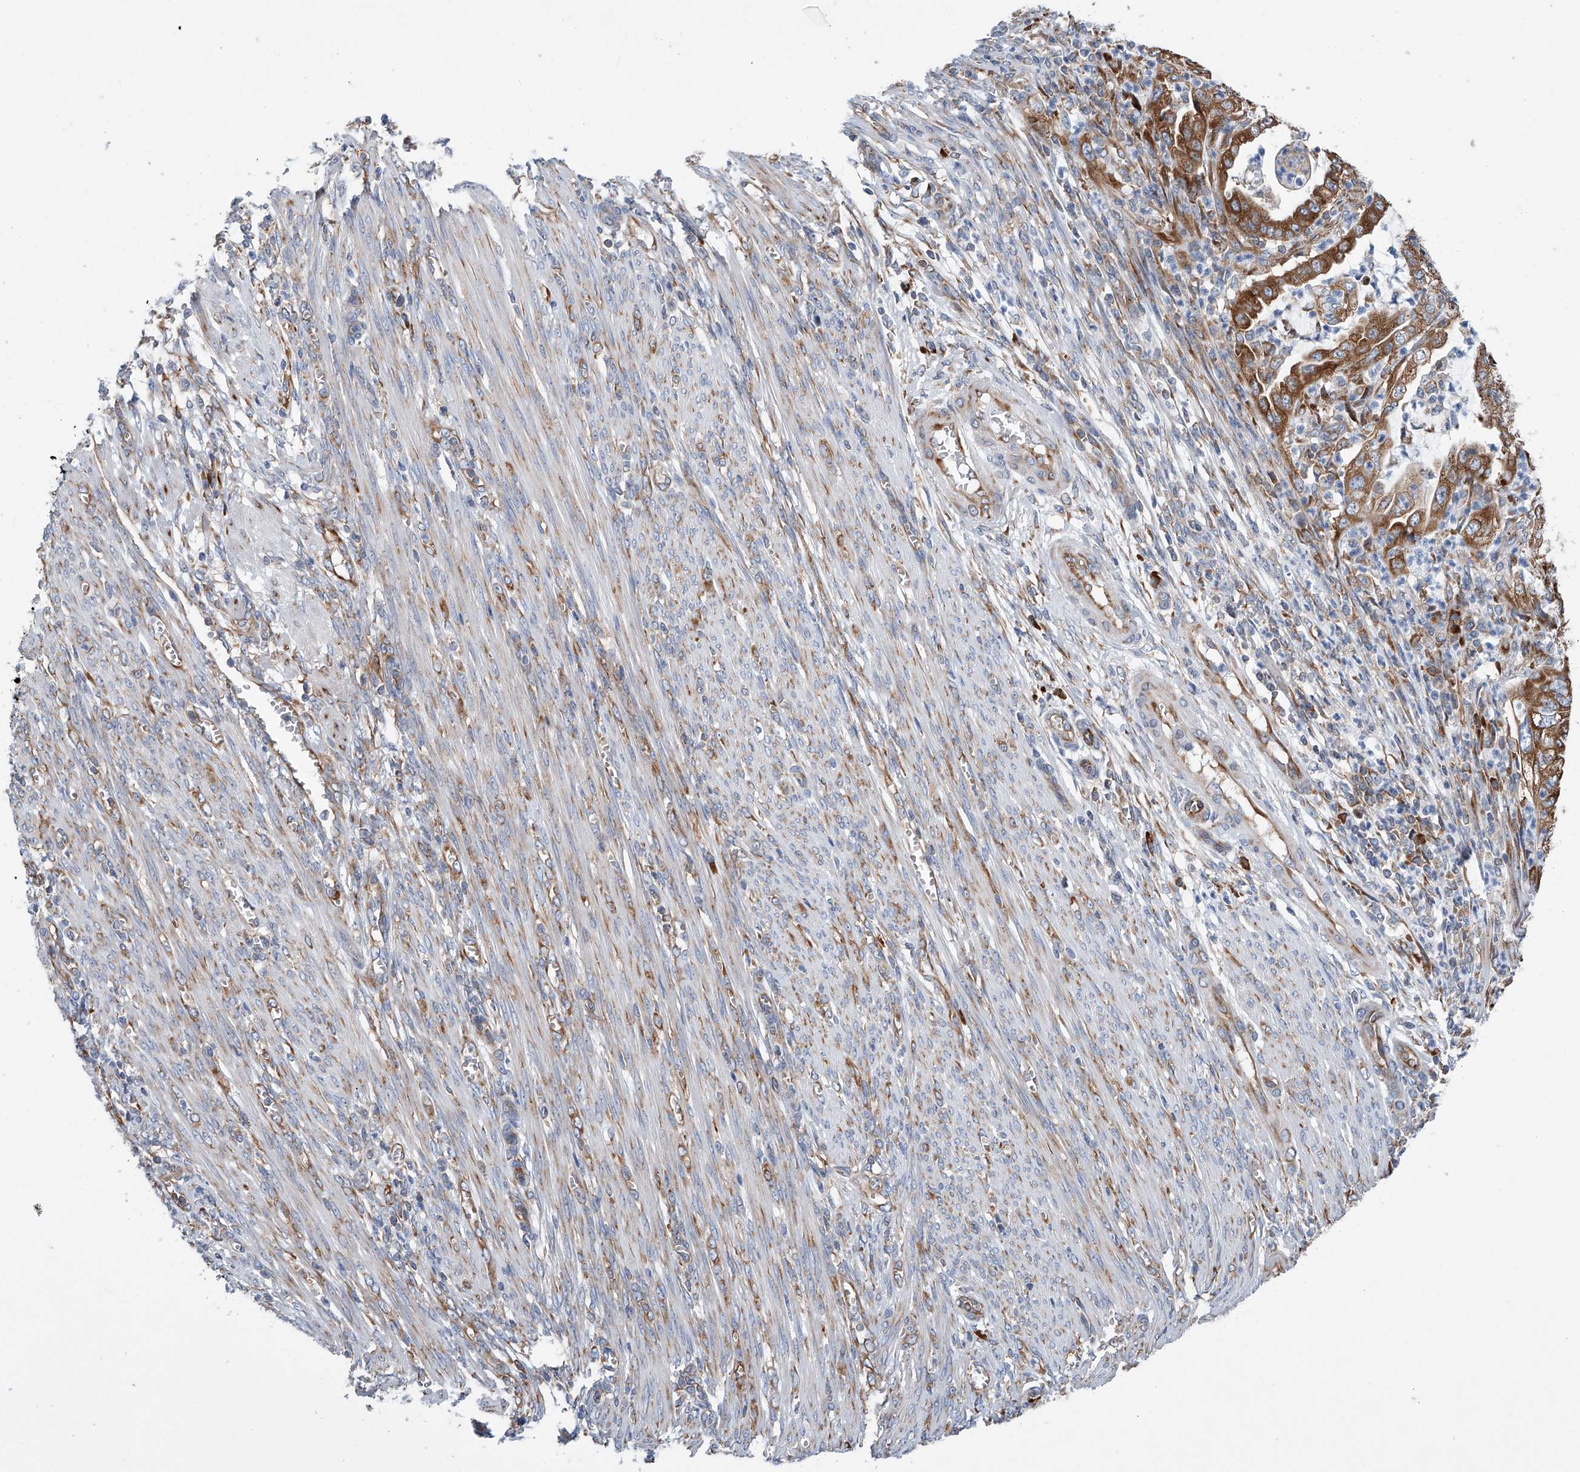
{"staining": {"intensity": "strong", "quantity": ">75%", "location": "cytoplasmic/membranous"}, "tissue": "endometrial cancer", "cell_type": "Tumor cells", "image_type": "cancer", "snomed": [{"axis": "morphology", "description": "Adenocarcinoma, NOS"}, {"axis": "topography", "description": "Endometrium"}], "caption": "IHC of endometrial cancer (adenocarcinoma) demonstrates high levels of strong cytoplasmic/membranous staining in about >75% of tumor cells.", "gene": "RPL26L1", "patient": {"sex": "female", "age": 51}}